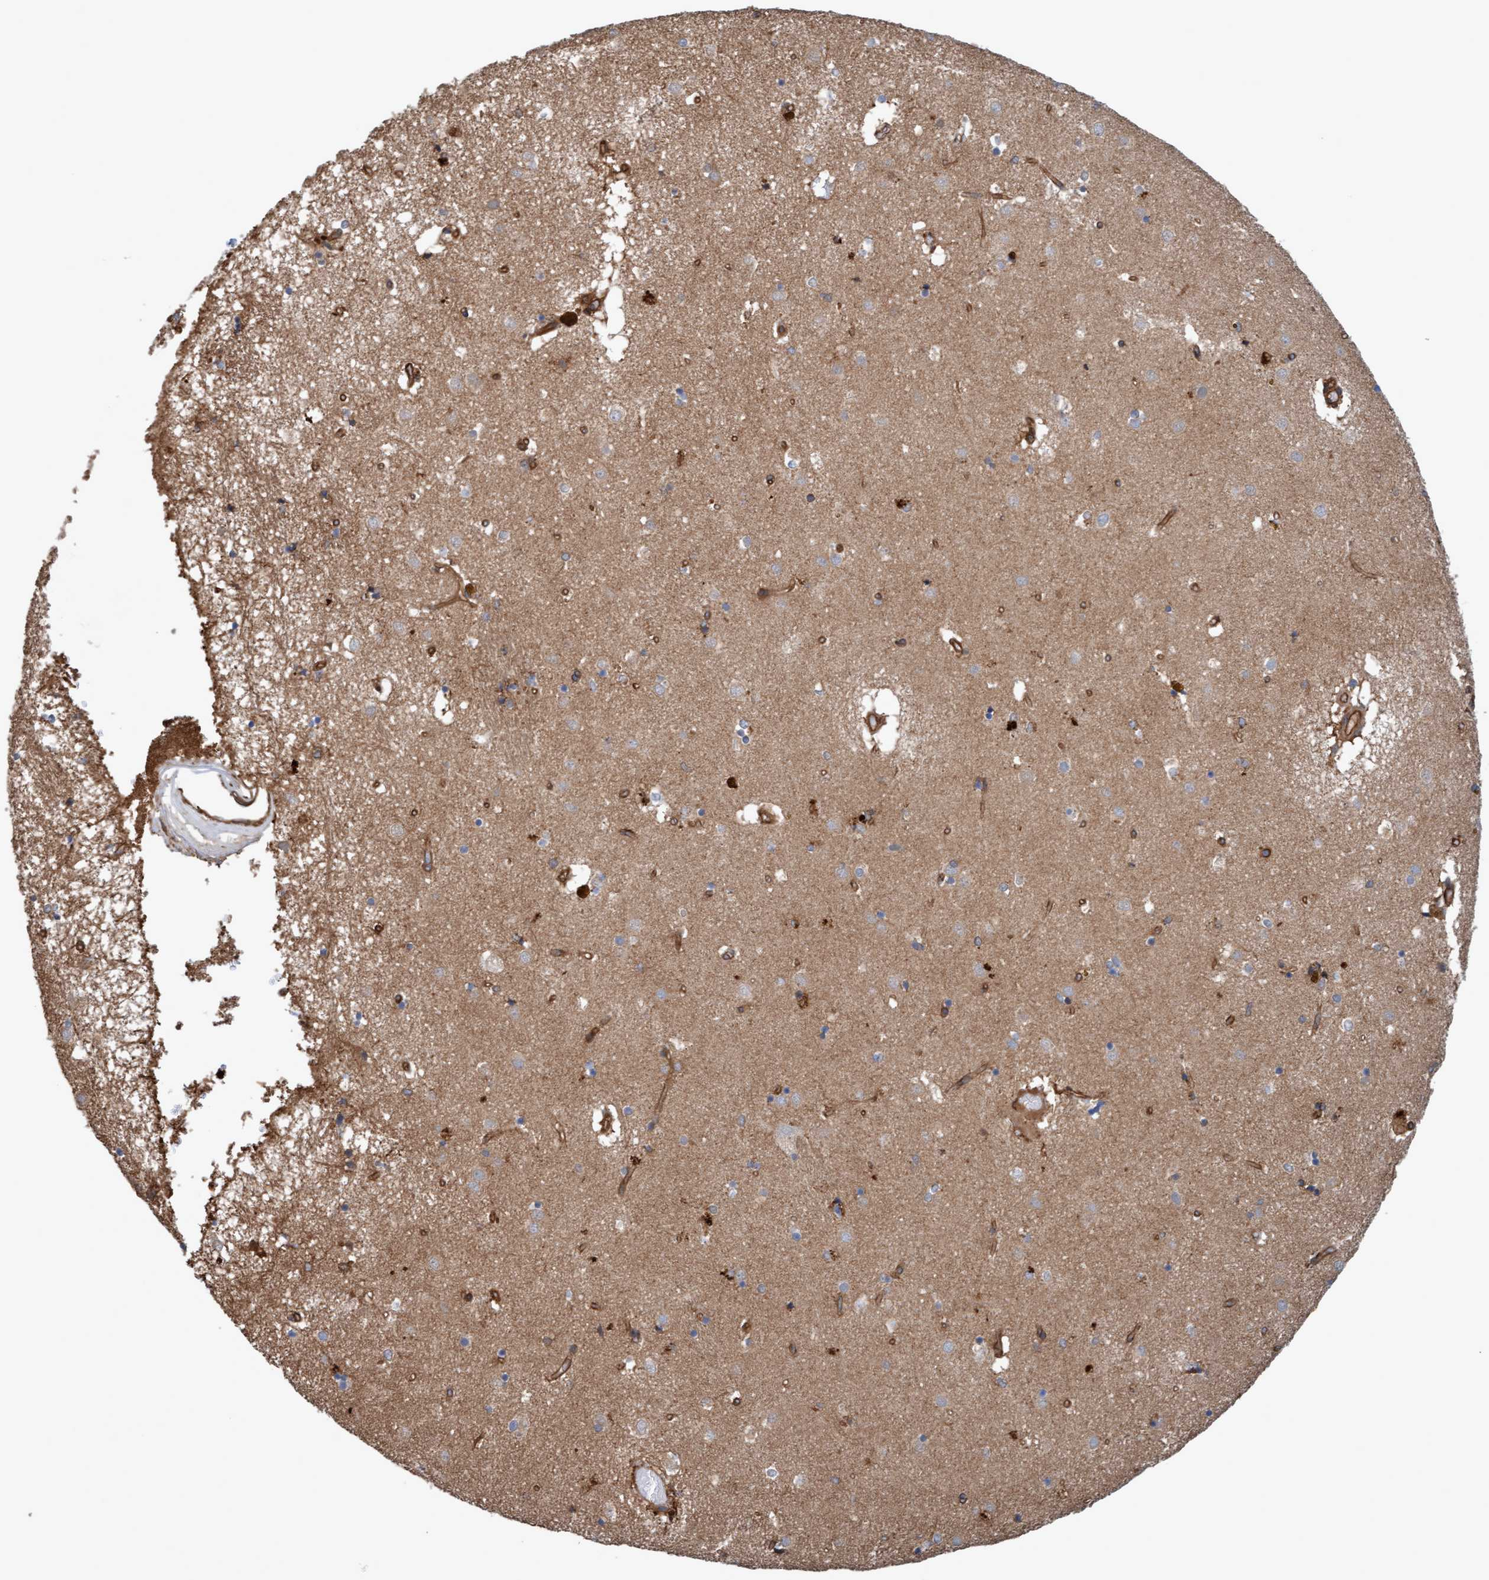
{"staining": {"intensity": "weak", "quantity": "<25%", "location": "cytoplasmic/membranous"}, "tissue": "caudate", "cell_type": "Glial cells", "image_type": "normal", "snomed": [{"axis": "morphology", "description": "Normal tissue, NOS"}, {"axis": "topography", "description": "Lateral ventricle wall"}], "caption": "Immunohistochemistry (IHC) of unremarkable human caudate exhibits no positivity in glial cells.", "gene": "ERAL1", "patient": {"sex": "male", "age": 70}}